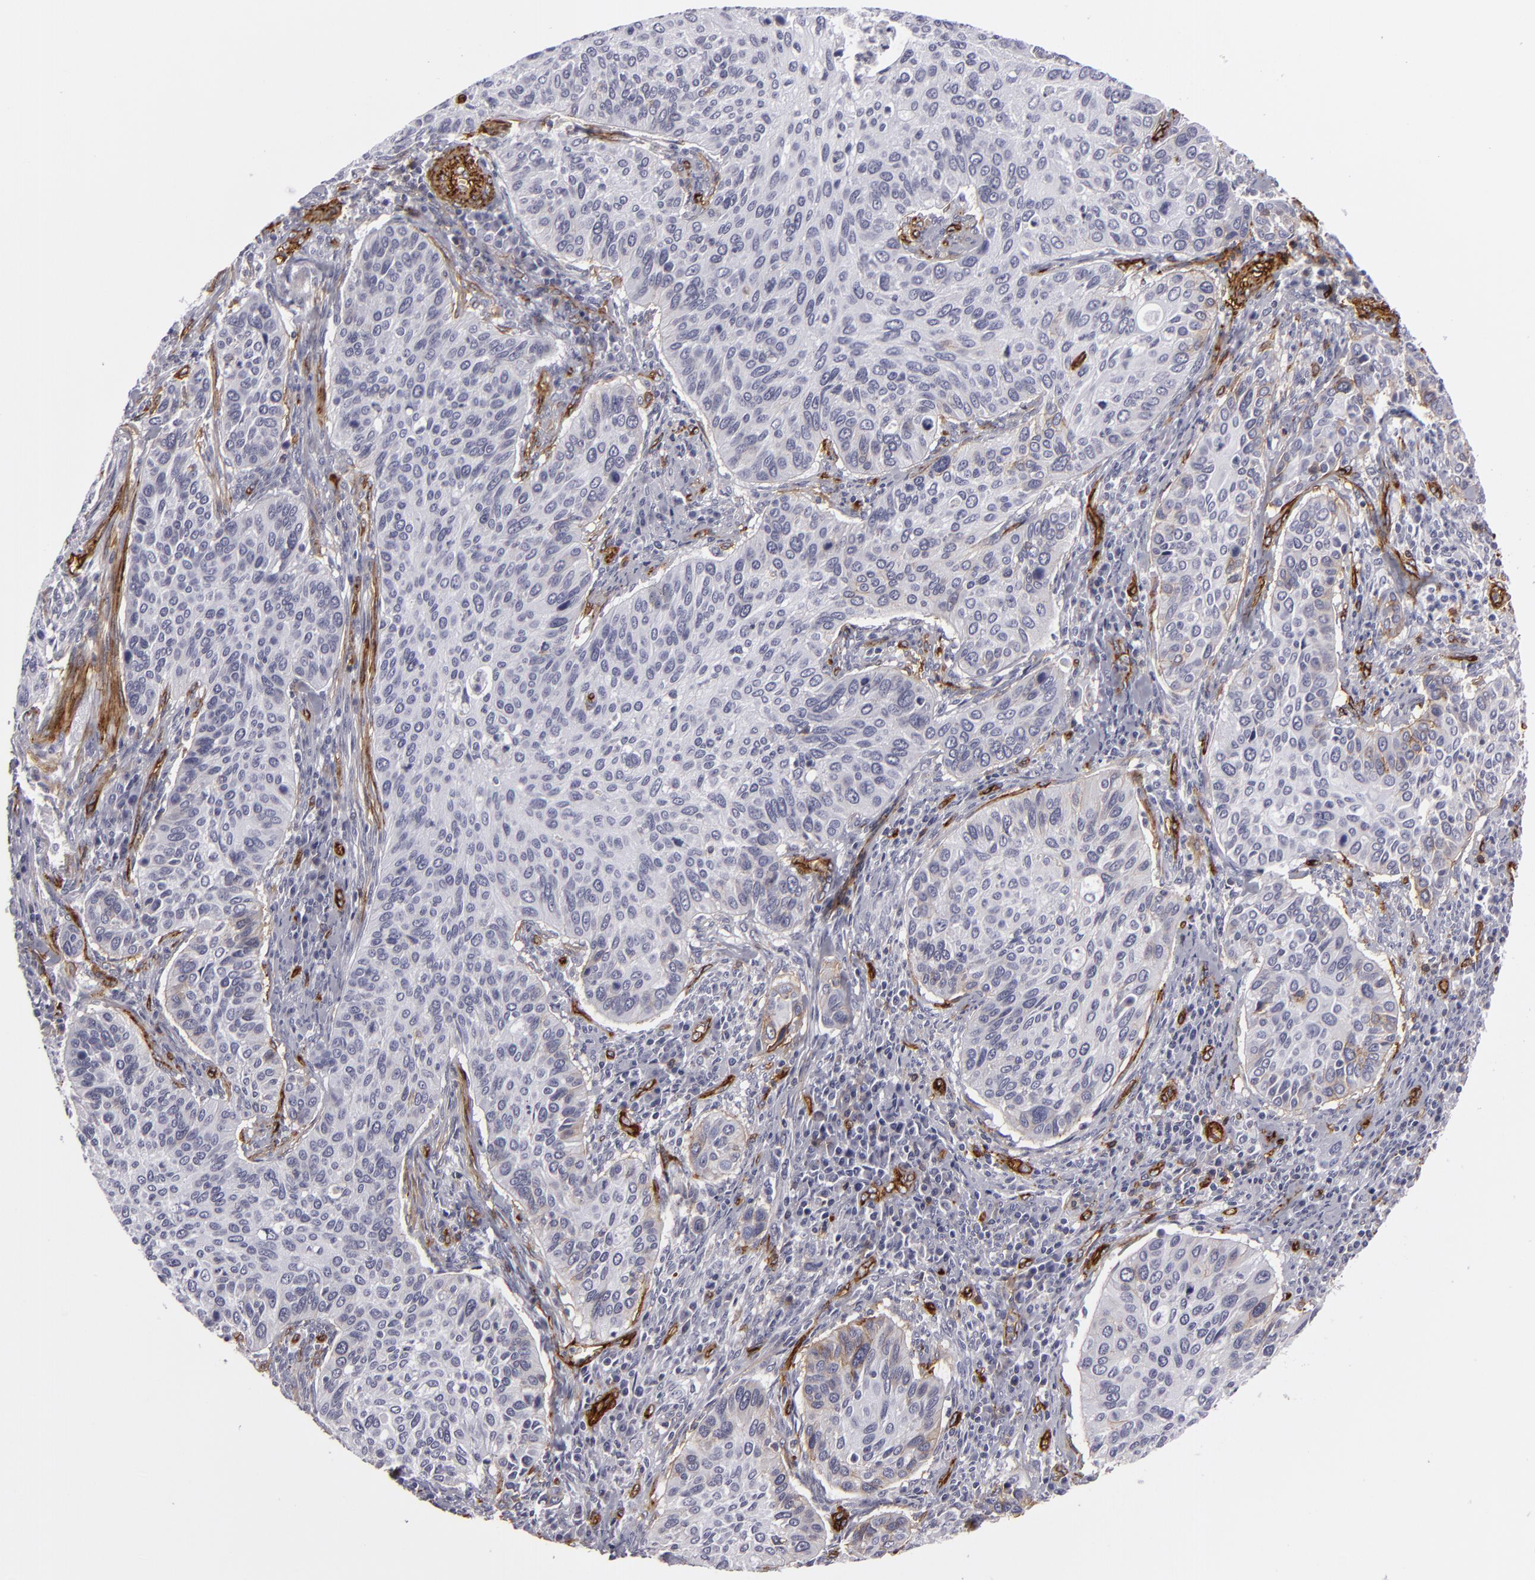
{"staining": {"intensity": "negative", "quantity": "none", "location": "none"}, "tissue": "cervical cancer", "cell_type": "Tumor cells", "image_type": "cancer", "snomed": [{"axis": "morphology", "description": "Adenocarcinoma, NOS"}, {"axis": "topography", "description": "Cervix"}], "caption": "Tumor cells are negative for brown protein staining in cervical cancer (adenocarcinoma).", "gene": "MCAM", "patient": {"sex": "female", "age": 29}}